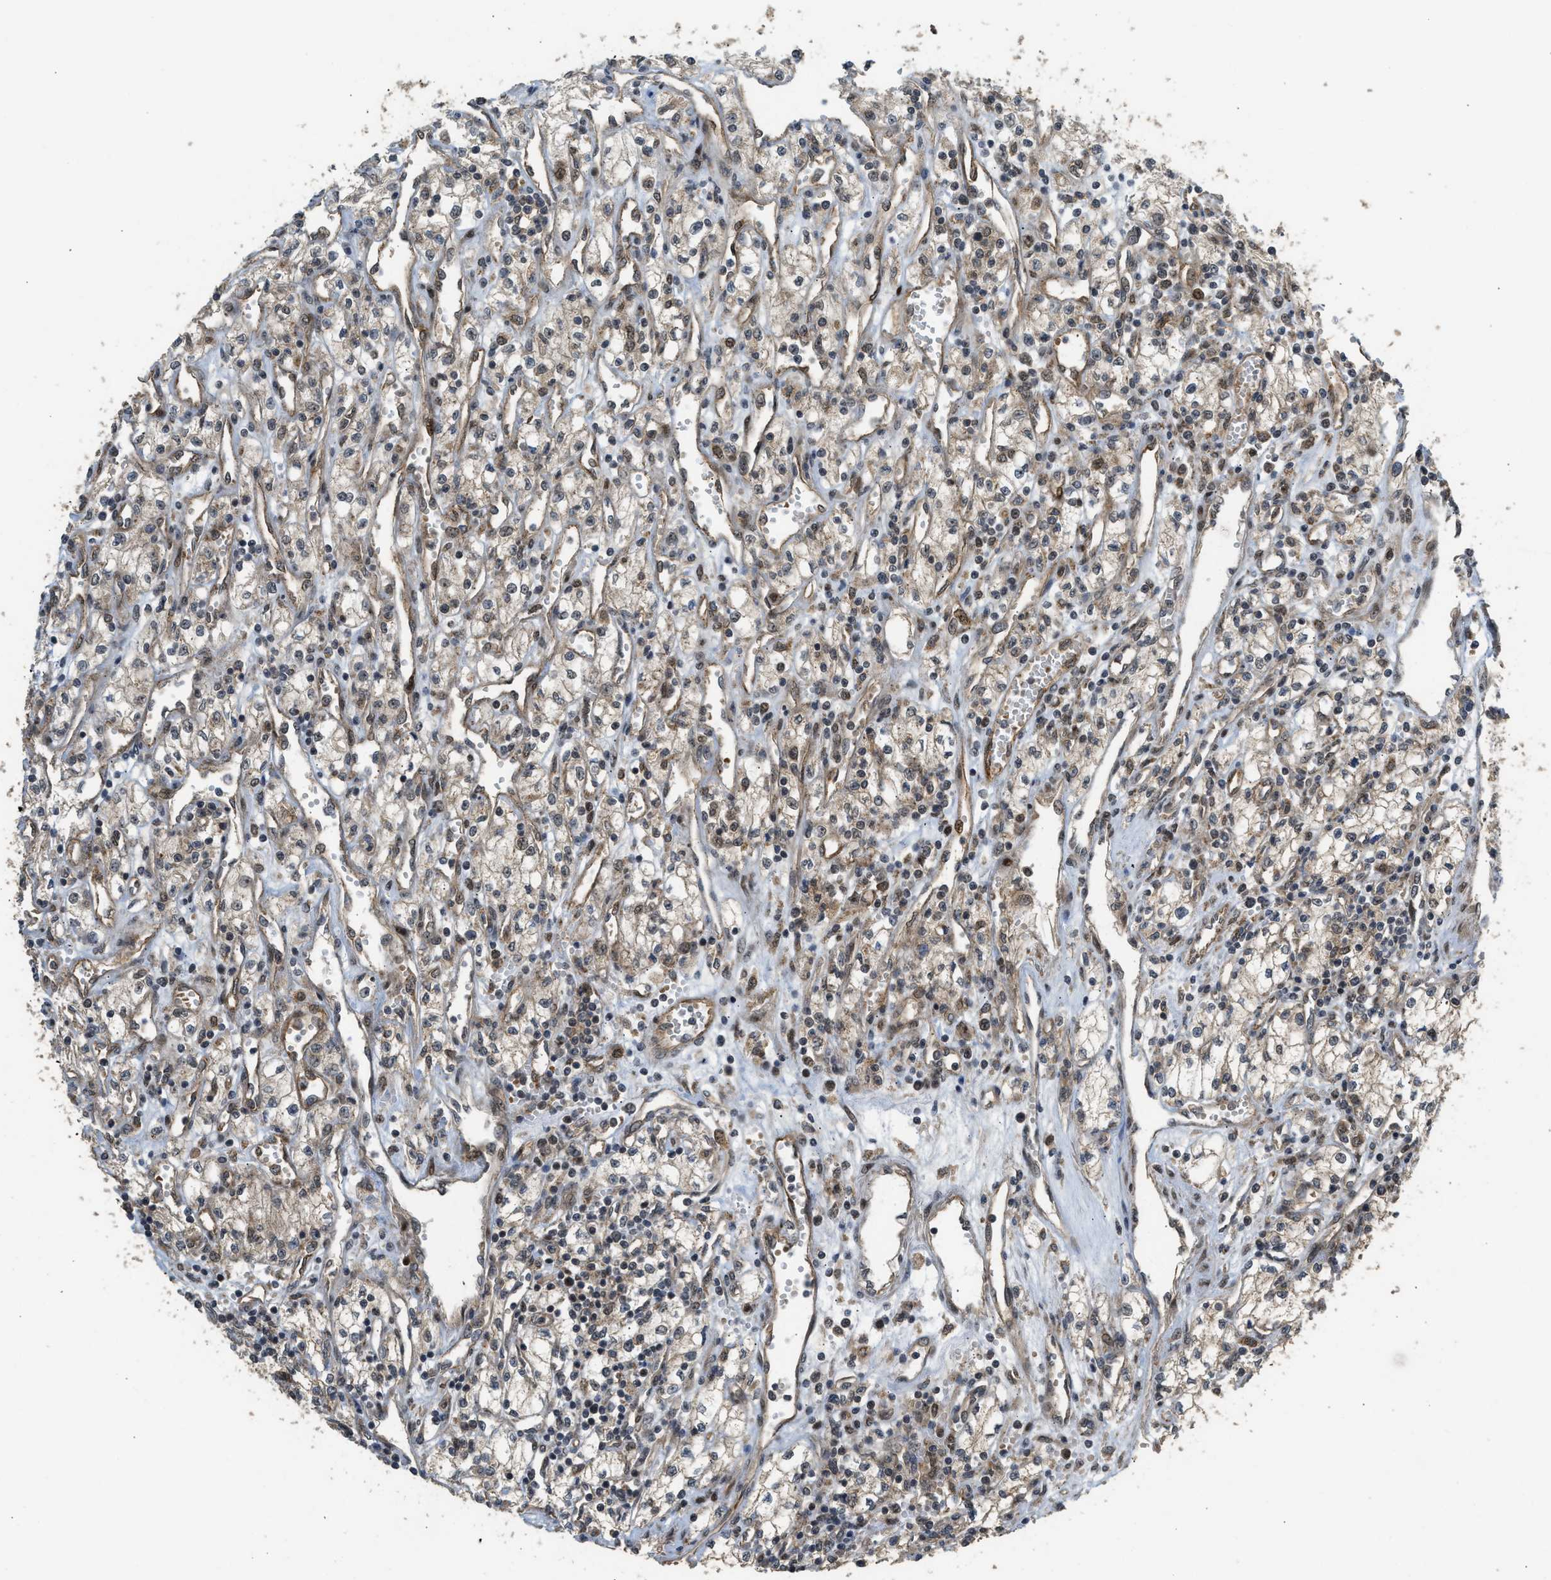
{"staining": {"intensity": "moderate", "quantity": "25%-75%", "location": "cytoplasmic/membranous"}, "tissue": "renal cancer", "cell_type": "Tumor cells", "image_type": "cancer", "snomed": [{"axis": "morphology", "description": "Adenocarcinoma, NOS"}, {"axis": "topography", "description": "Kidney"}], "caption": "Immunohistochemical staining of human renal adenocarcinoma exhibits medium levels of moderate cytoplasmic/membranous positivity in approximately 25%-75% of tumor cells.", "gene": "GET1", "patient": {"sex": "male", "age": 59}}